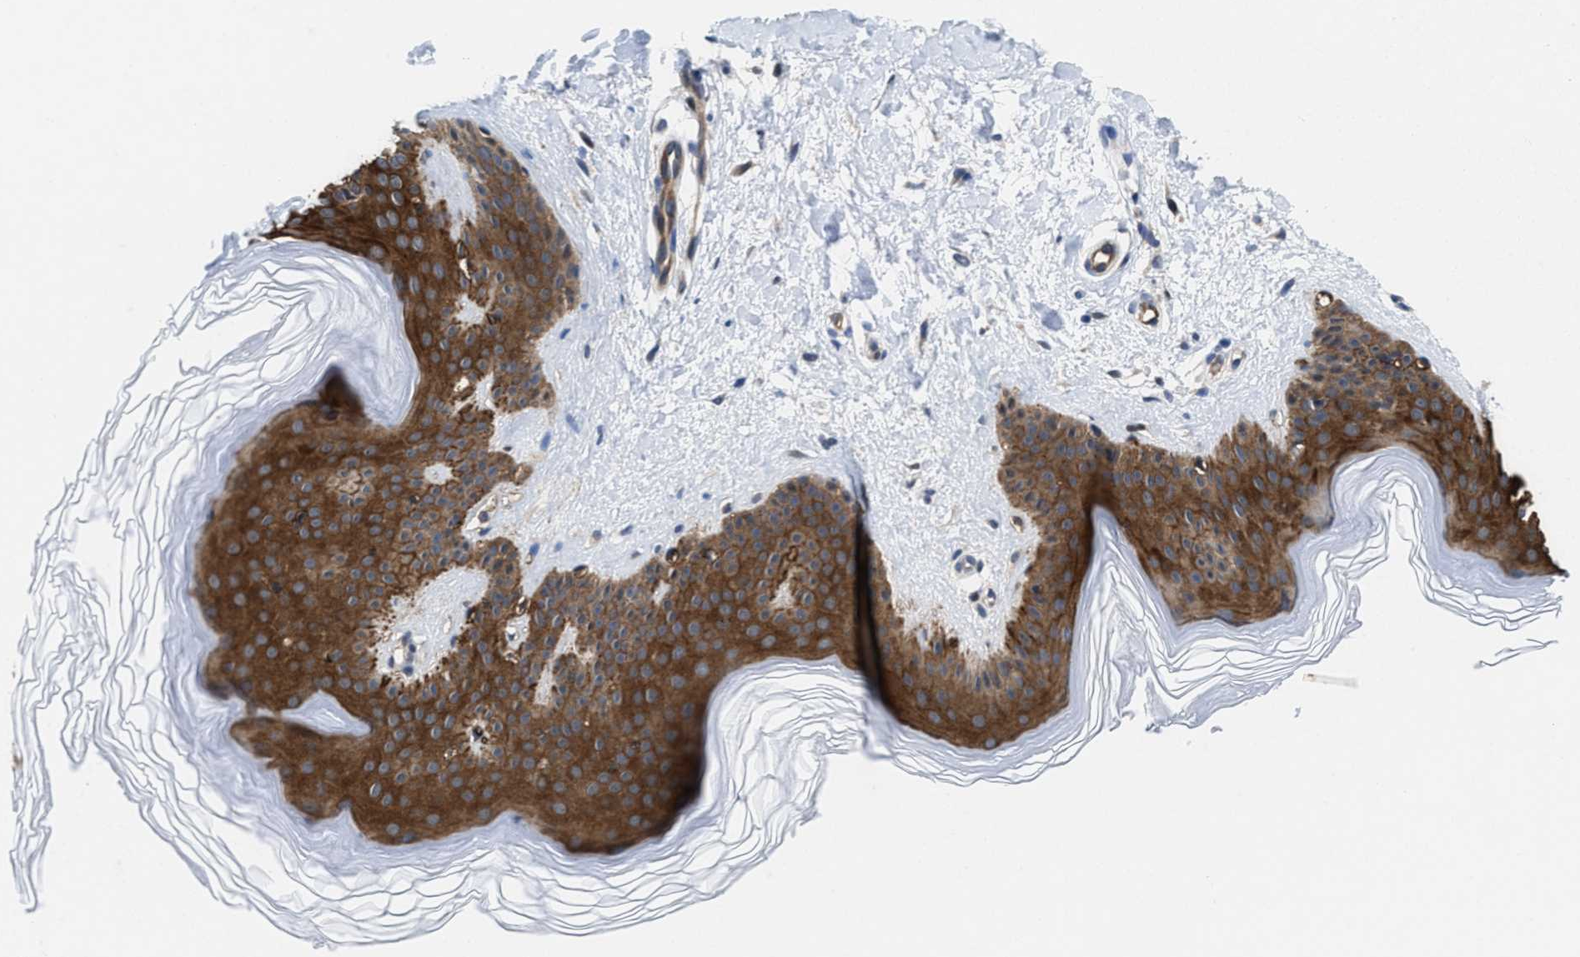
{"staining": {"intensity": "negative", "quantity": "none", "location": "none"}, "tissue": "skin", "cell_type": "Fibroblasts", "image_type": "normal", "snomed": [{"axis": "morphology", "description": "Normal tissue, NOS"}, {"axis": "morphology", "description": "Malignant melanoma, Metastatic site"}, {"axis": "topography", "description": "Skin"}], "caption": "Photomicrograph shows no significant protein expression in fibroblasts of benign skin. (Brightfield microscopy of DAB (3,3'-diaminobenzidine) immunohistochemistry (IHC) at high magnification).", "gene": "KIF12", "patient": {"sex": "male", "age": 41}}